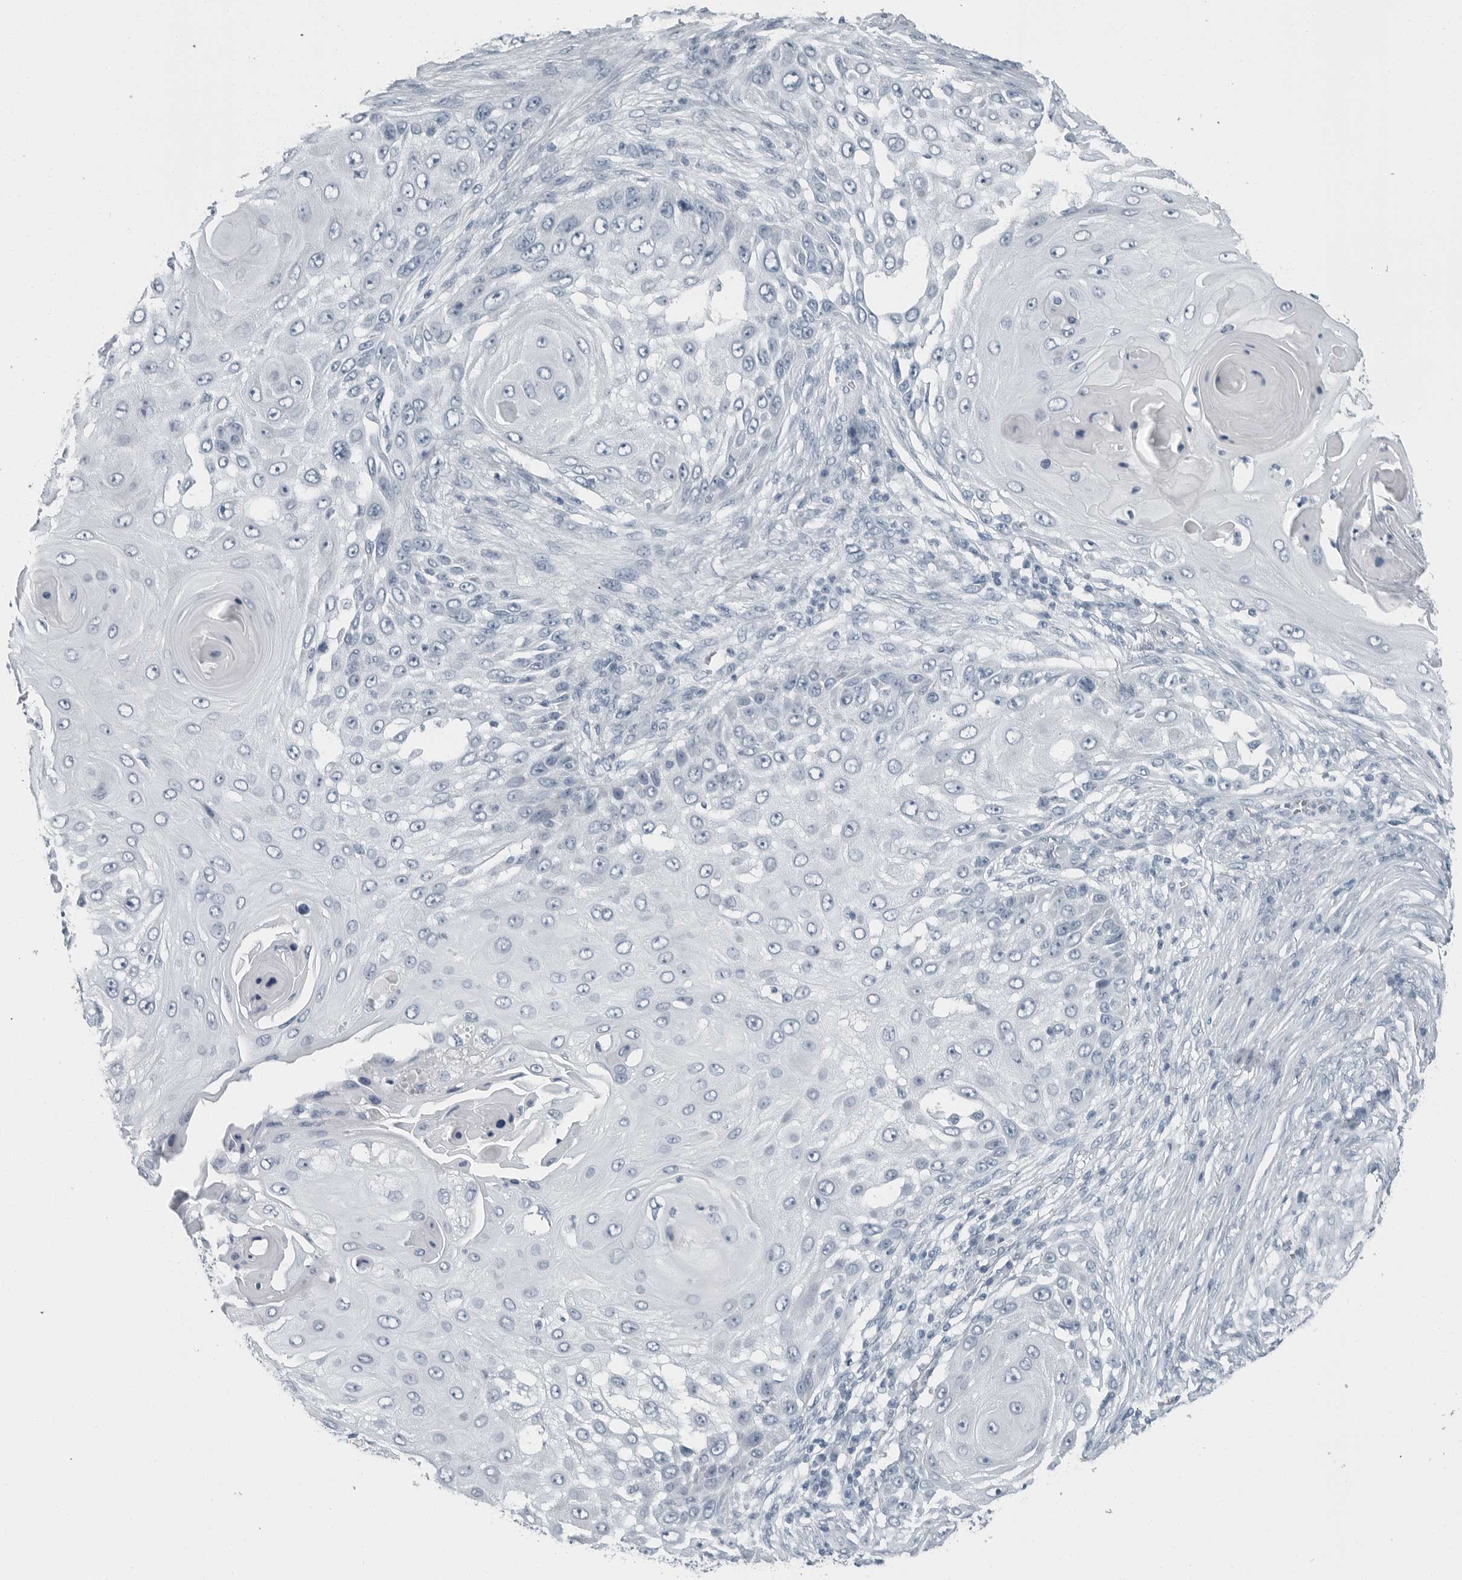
{"staining": {"intensity": "negative", "quantity": "none", "location": "none"}, "tissue": "skin cancer", "cell_type": "Tumor cells", "image_type": "cancer", "snomed": [{"axis": "morphology", "description": "Squamous cell carcinoma, NOS"}, {"axis": "topography", "description": "Skin"}], "caption": "An IHC histopathology image of skin cancer is shown. There is no staining in tumor cells of skin cancer.", "gene": "ZPBP2", "patient": {"sex": "female", "age": 44}}